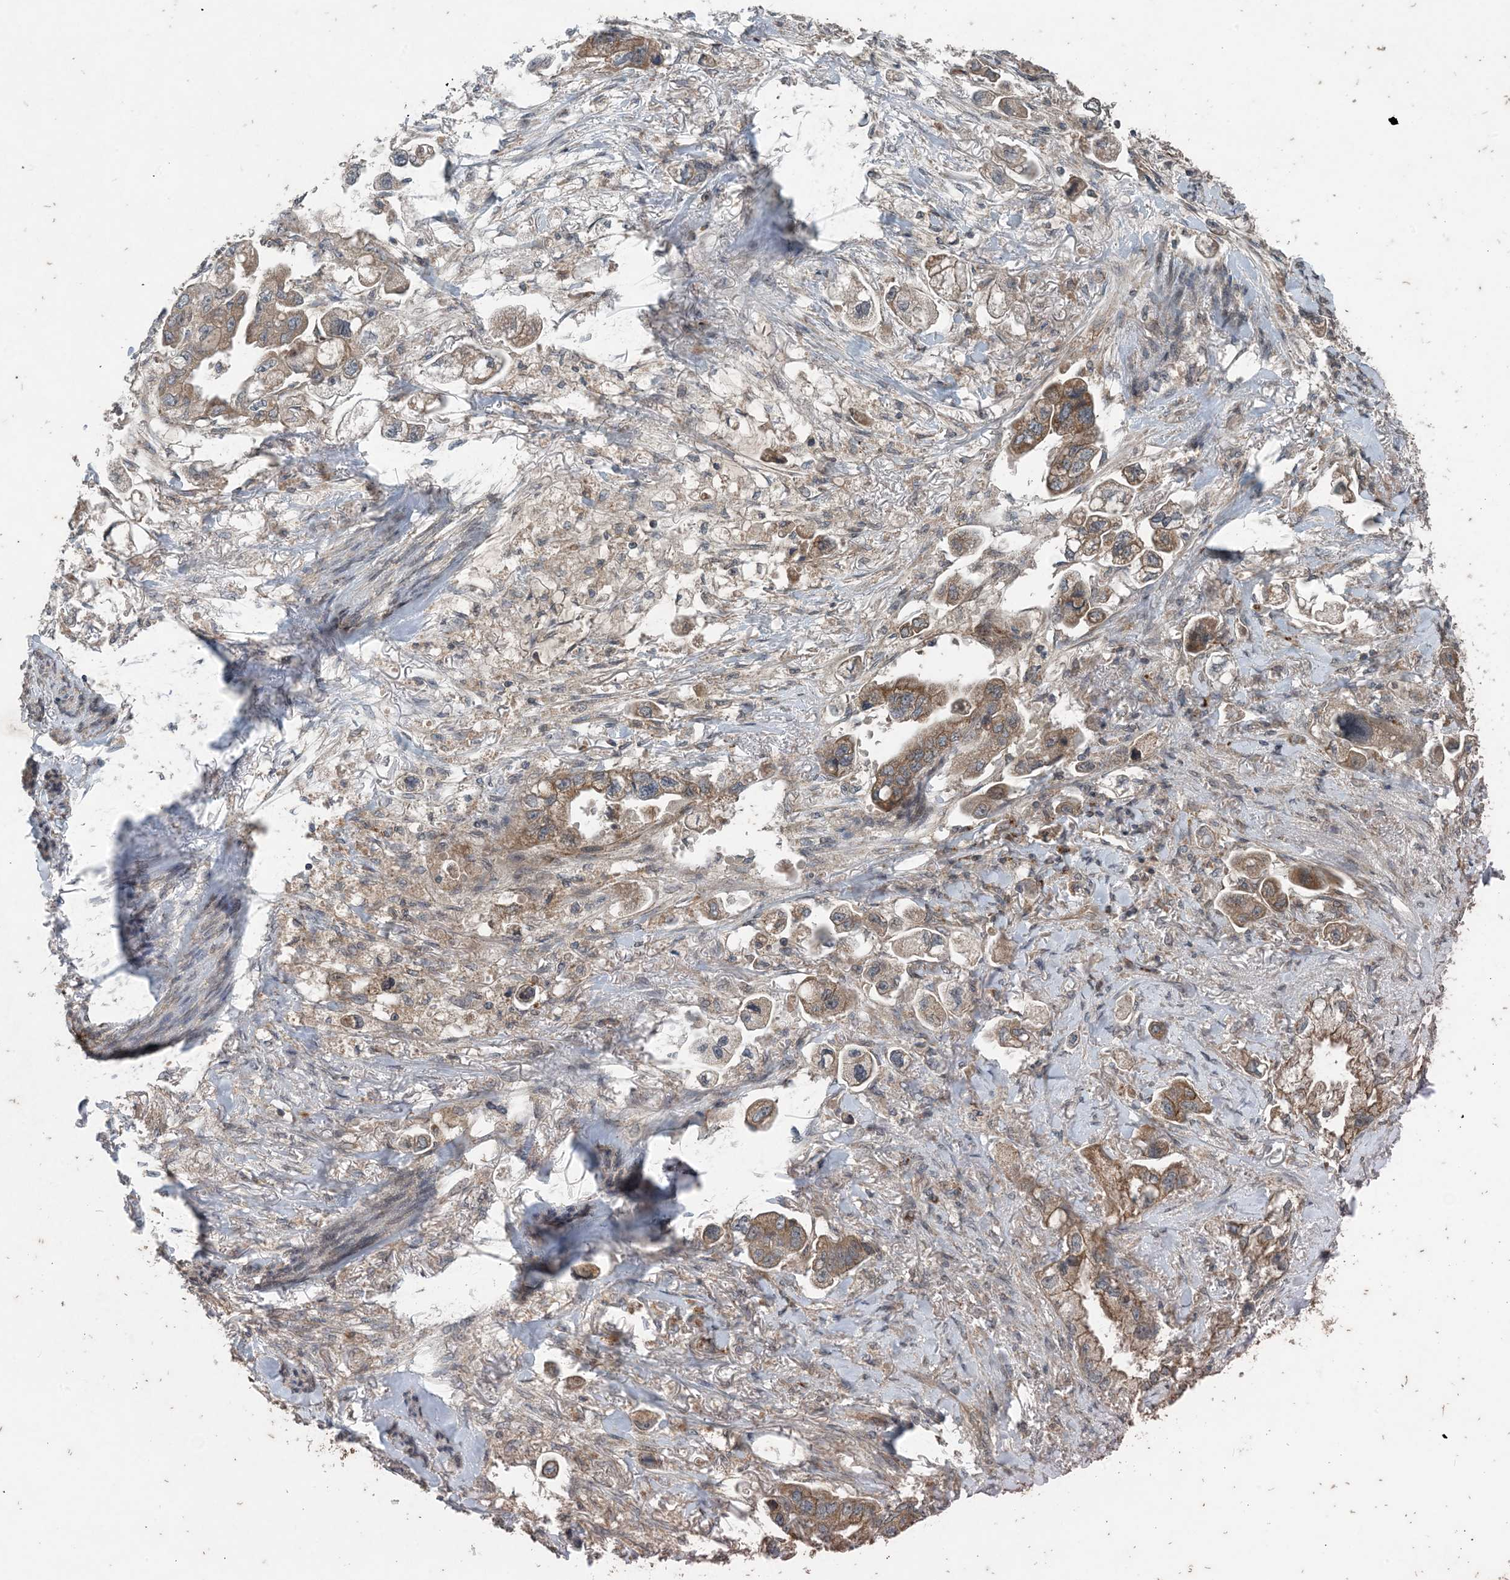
{"staining": {"intensity": "moderate", "quantity": ">75%", "location": "cytoplasmic/membranous"}, "tissue": "stomach cancer", "cell_type": "Tumor cells", "image_type": "cancer", "snomed": [{"axis": "morphology", "description": "Adenocarcinoma, NOS"}, {"axis": "topography", "description": "Stomach"}], "caption": "High-magnification brightfield microscopy of stomach adenocarcinoma stained with DAB (3,3'-diaminobenzidine) (brown) and counterstained with hematoxylin (blue). tumor cells exhibit moderate cytoplasmic/membranous positivity is present in about>75% of cells.", "gene": "MYO9B", "patient": {"sex": "male", "age": 62}}